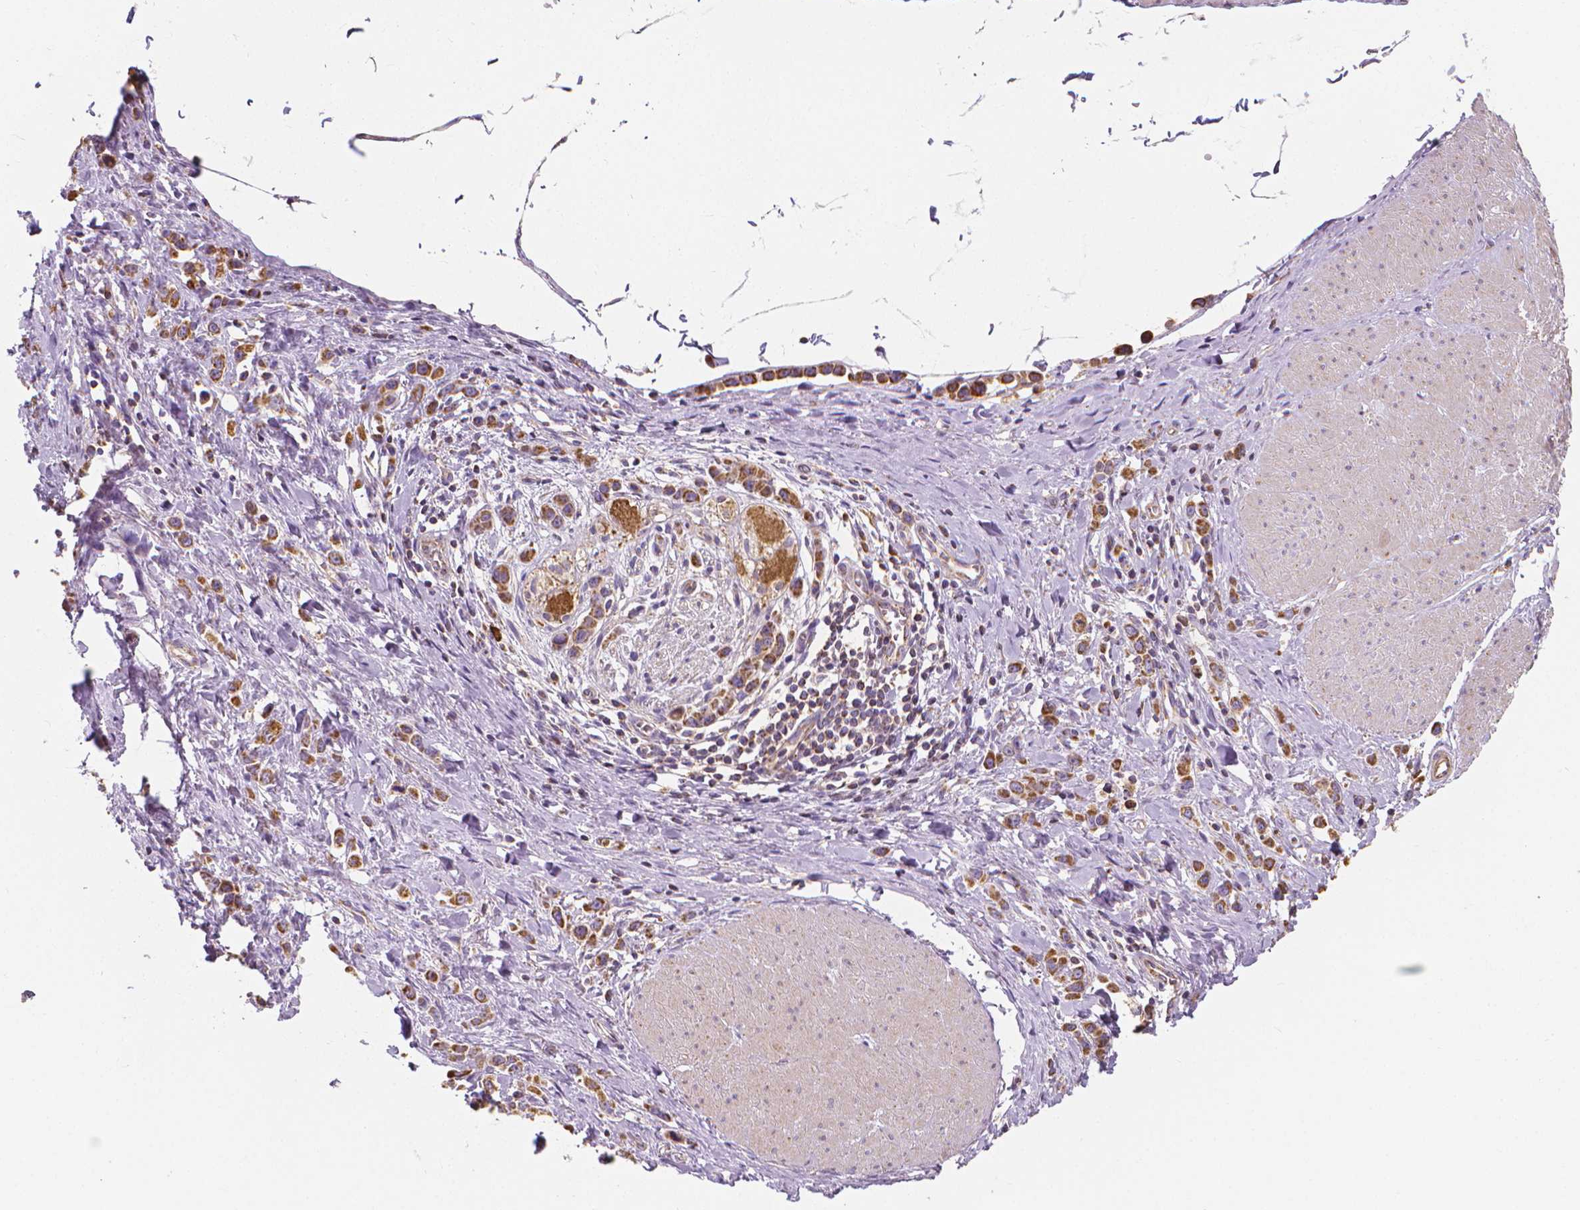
{"staining": {"intensity": "moderate", "quantity": ">75%", "location": "cytoplasmic/membranous"}, "tissue": "stomach cancer", "cell_type": "Tumor cells", "image_type": "cancer", "snomed": [{"axis": "morphology", "description": "Adenocarcinoma, NOS"}, {"axis": "topography", "description": "Stomach"}], "caption": "Brown immunohistochemical staining in human stomach cancer displays moderate cytoplasmic/membranous staining in approximately >75% of tumor cells.", "gene": "SNCAIP", "patient": {"sex": "male", "age": 47}}